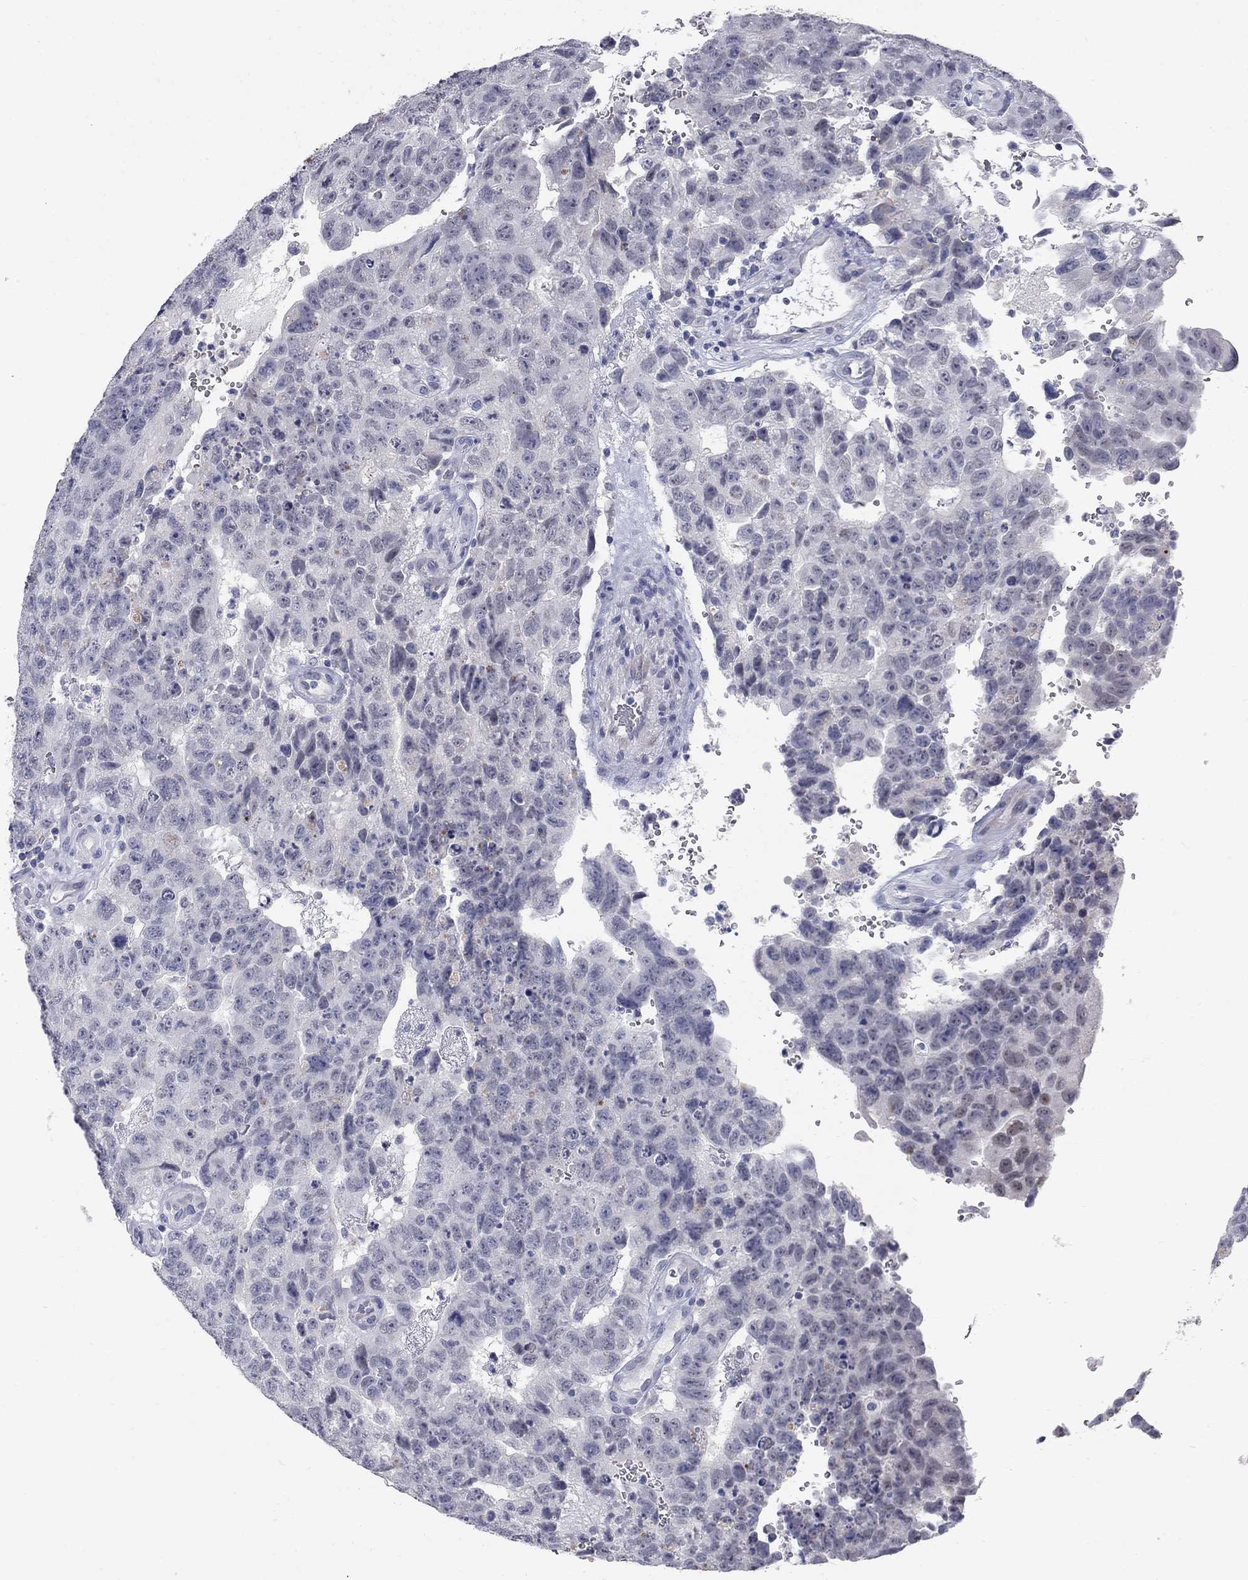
{"staining": {"intensity": "negative", "quantity": "none", "location": "none"}, "tissue": "testis cancer", "cell_type": "Tumor cells", "image_type": "cancer", "snomed": [{"axis": "morphology", "description": "Carcinoma, Embryonal, NOS"}, {"axis": "topography", "description": "Testis"}], "caption": "Photomicrograph shows no significant protein staining in tumor cells of testis cancer.", "gene": "NTRK2", "patient": {"sex": "male", "age": 24}}